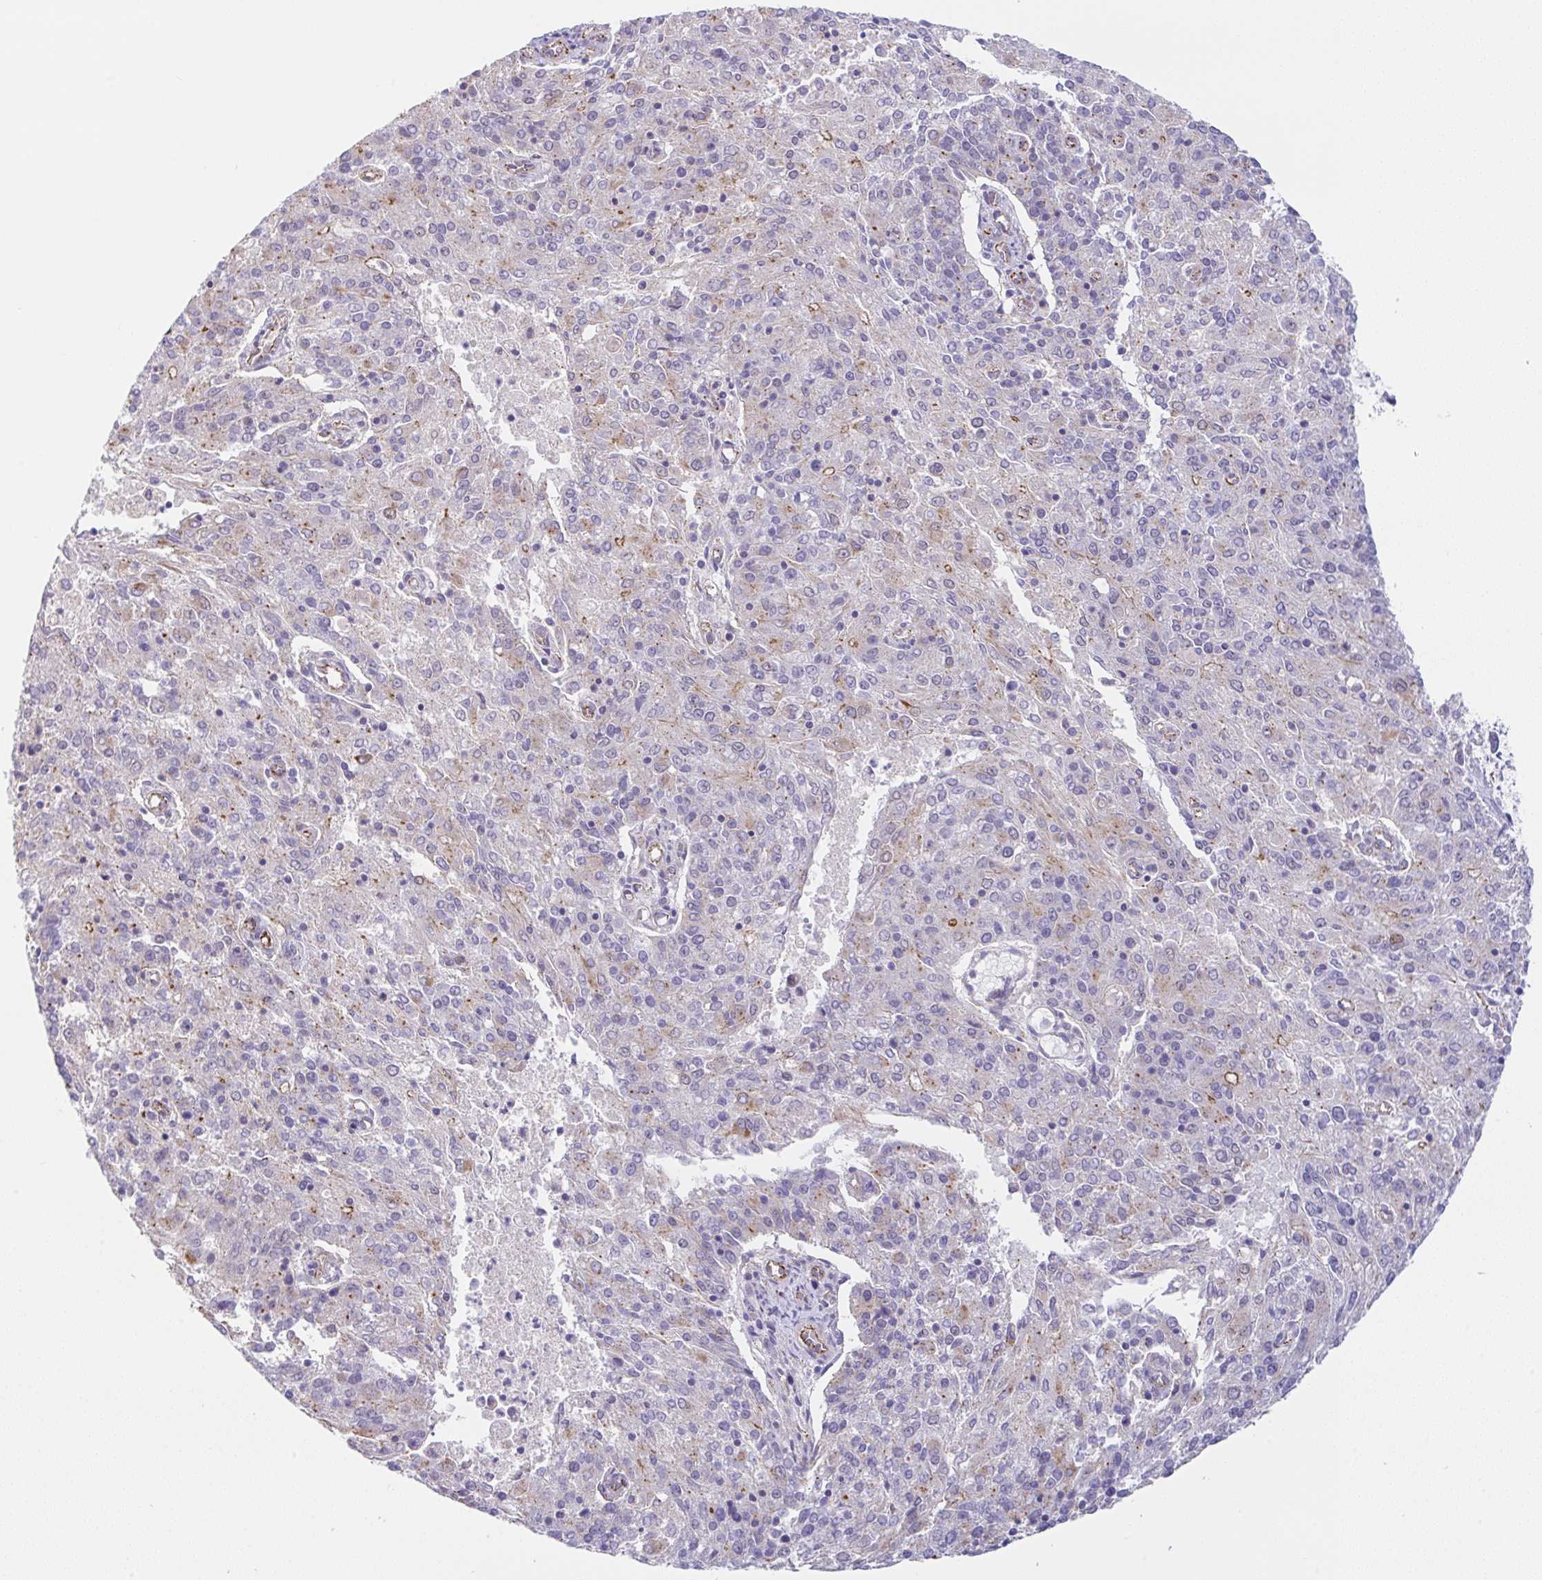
{"staining": {"intensity": "negative", "quantity": "none", "location": "none"}, "tissue": "endometrial cancer", "cell_type": "Tumor cells", "image_type": "cancer", "snomed": [{"axis": "morphology", "description": "Adenocarcinoma, NOS"}, {"axis": "topography", "description": "Endometrium"}], "caption": "Adenocarcinoma (endometrial) was stained to show a protein in brown. There is no significant staining in tumor cells.", "gene": "CGNL1", "patient": {"sex": "female", "age": 82}}